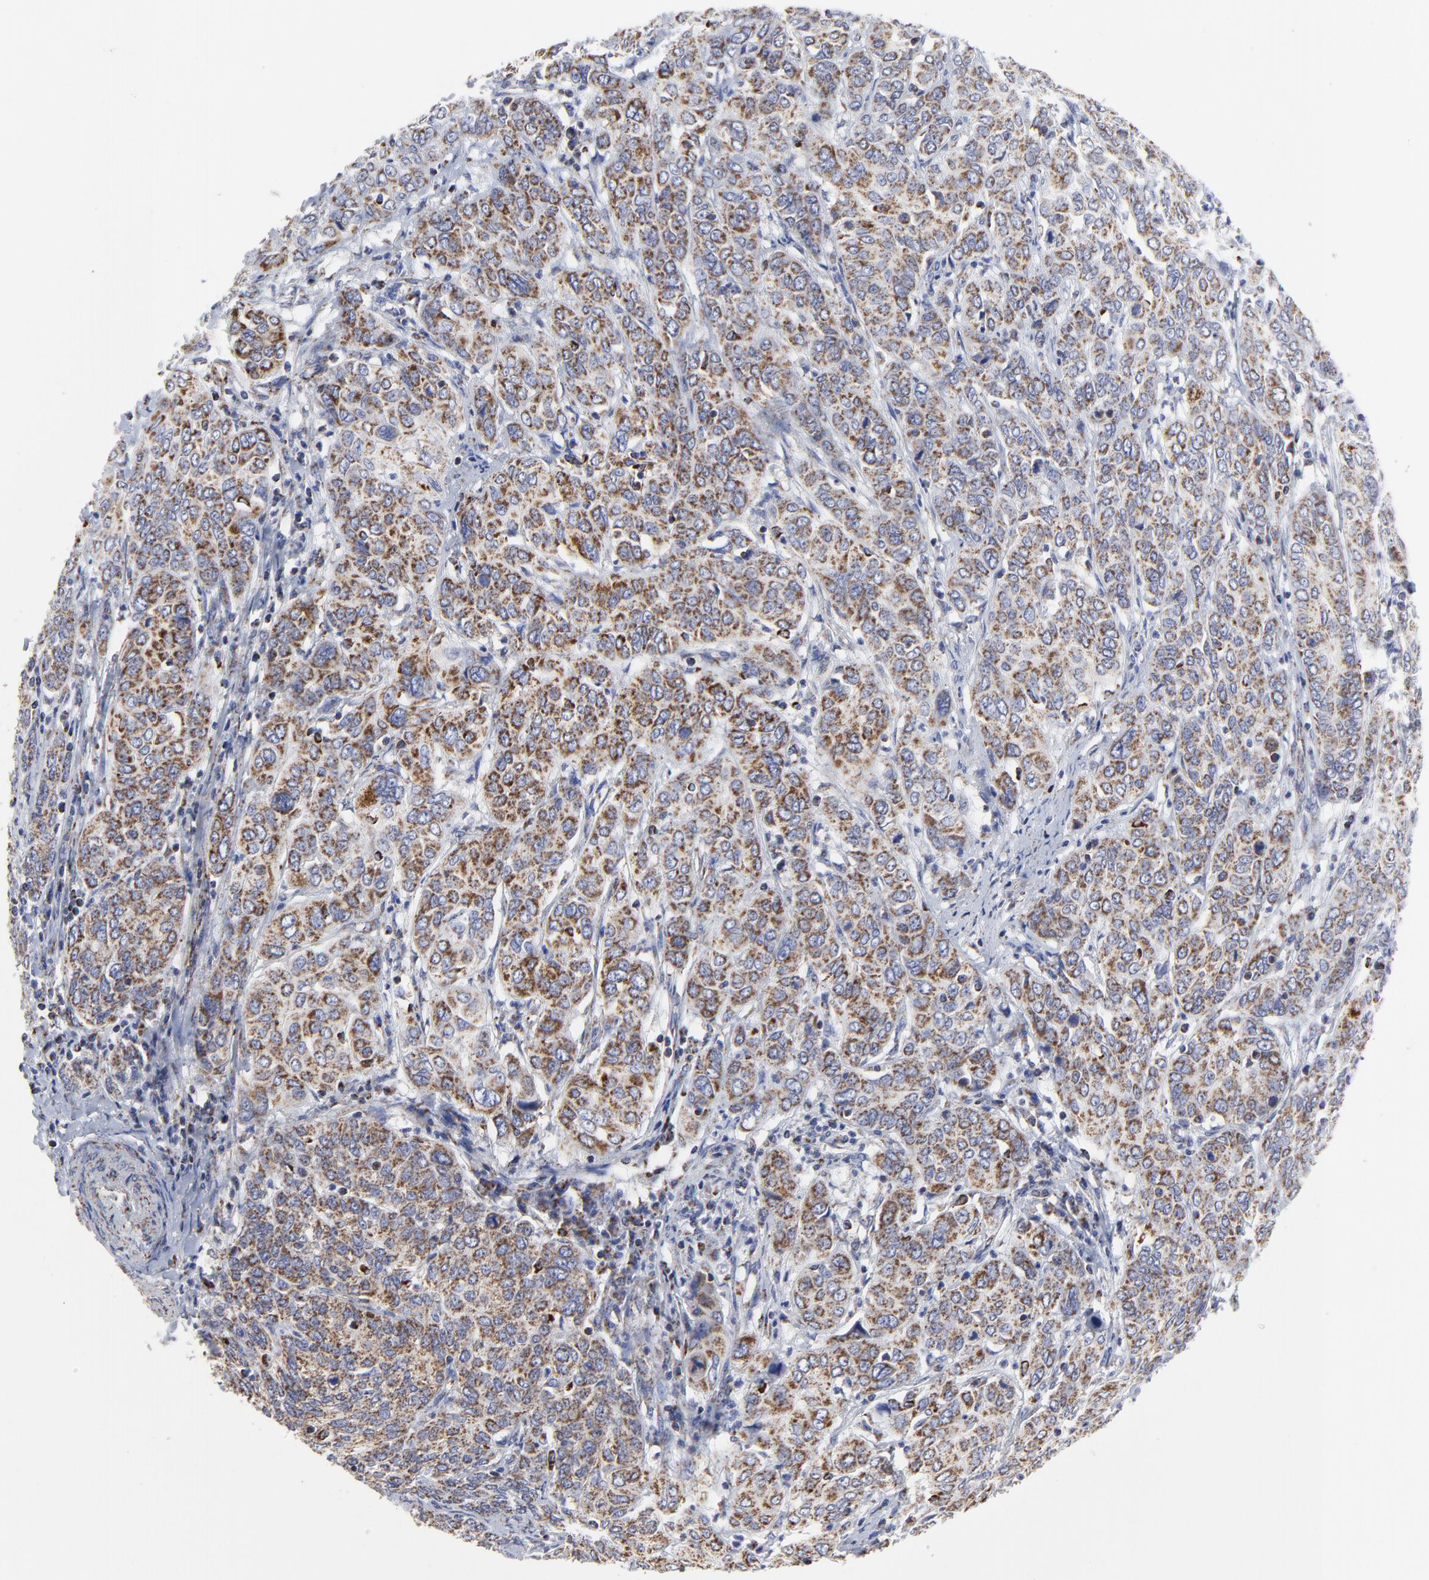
{"staining": {"intensity": "moderate", "quantity": ">75%", "location": "cytoplasmic/membranous"}, "tissue": "cervical cancer", "cell_type": "Tumor cells", "image_type": "cancer", "snomed": [{"axis": "morphology", "description": "Squamous cell carcinoma, NOS"}, {"axis": "topography", "description": "Cervix"}], "caption": "Cervical squamous cell carcinoma was stained to show a protein in brown. There is medium levels of moderate cytoplasmic/membranous staining in about >75% of tumor cells.", "gene": "PINK1", "patient": {"sex": "female", "age": 38}}